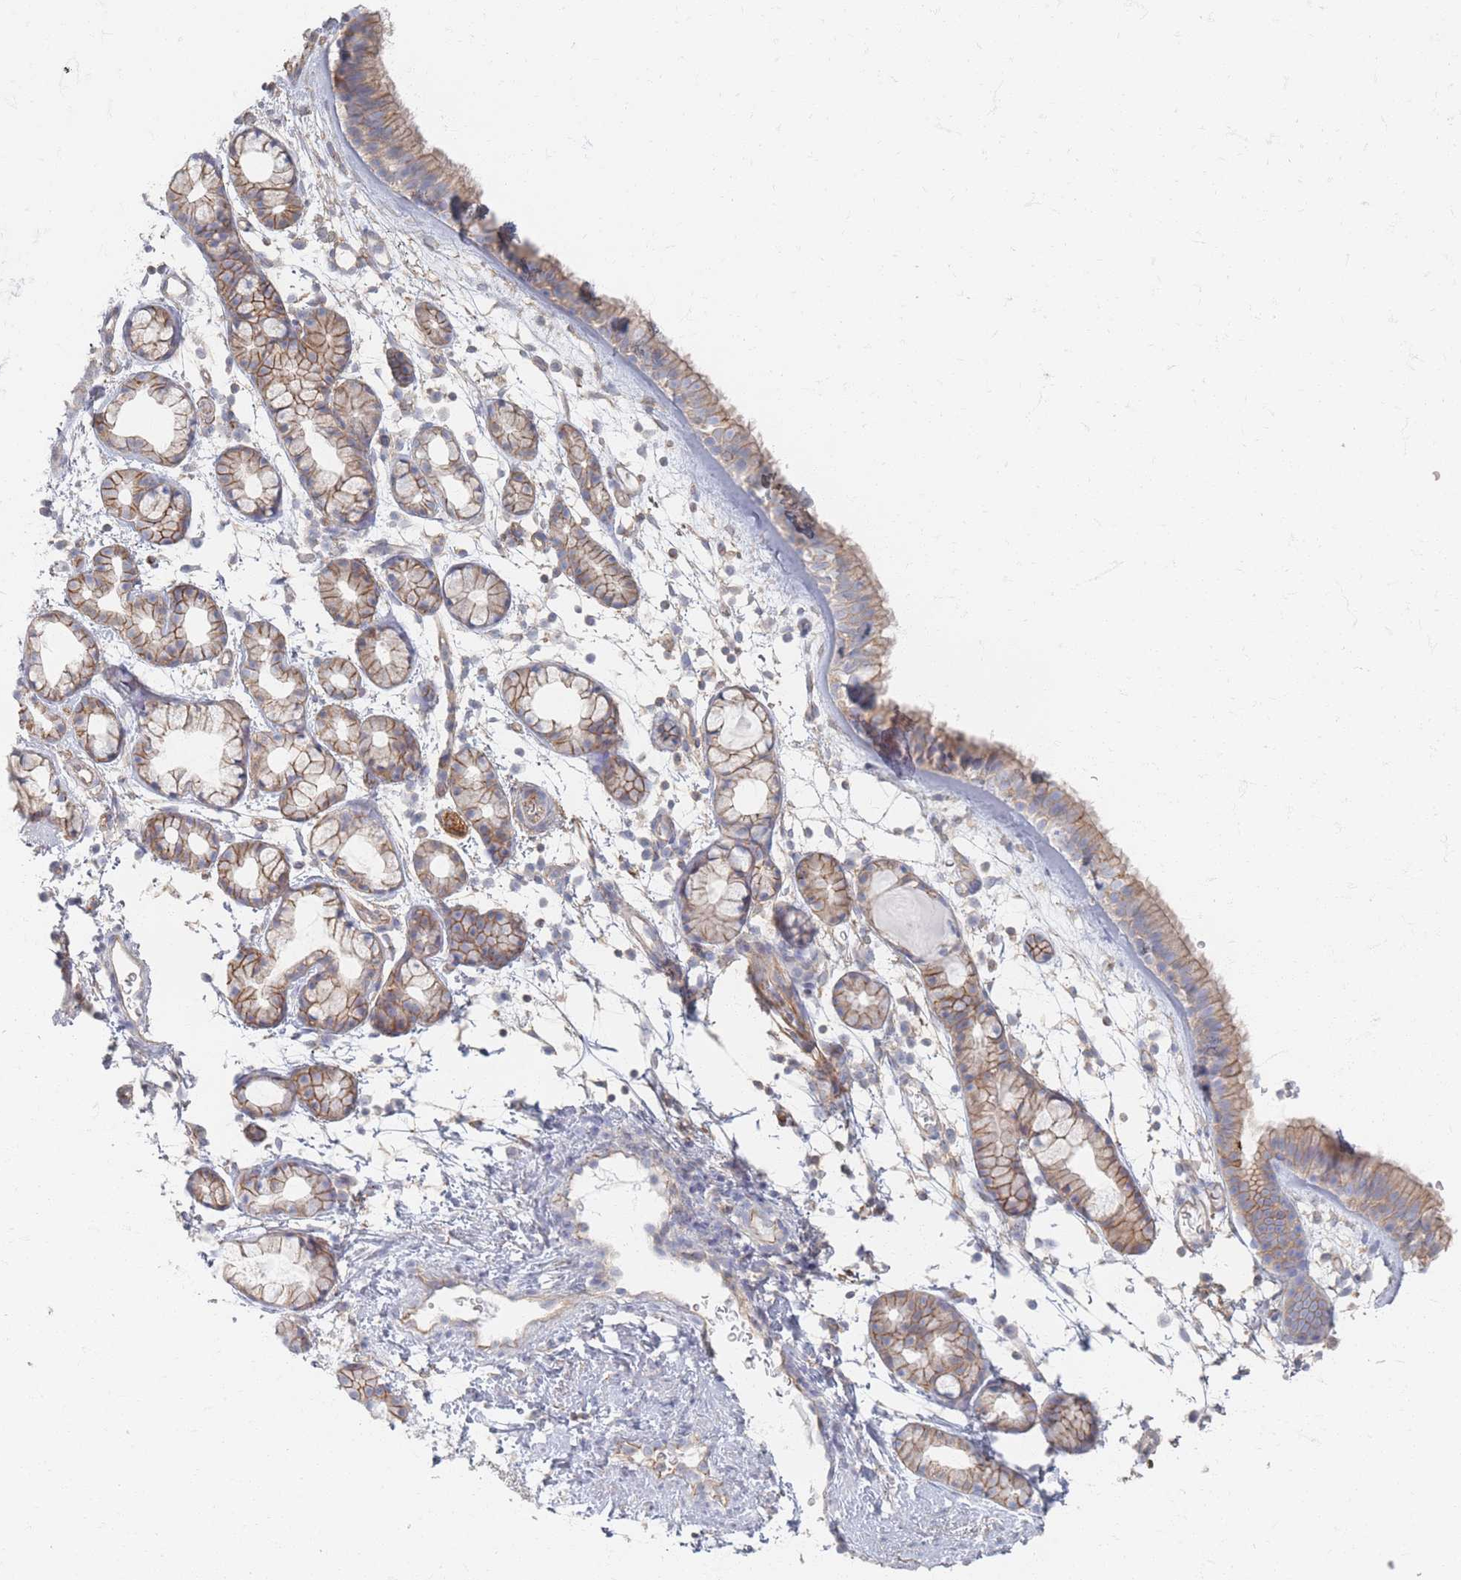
{"staining": {"intensity": "moderate", "quantity": ">75%", "location": "cytoplasmic/membranous"}, "tissue": "nasopharynx", "cell_type": "Respiratory epithelial cells", "image_type": "normal", "snomed": [{"axis": "morphology", "description": "Normal tissue, NOS"}, {"axis": "topography", "description": "Nasopharynx"}], "caption": "Immunohistochemical staining of benign human nasopharynx shows >75% levels of moderate cytoplasmic/membranous protein staining in approximately >75% of respiratory epithelial cells. (DAB IHC with brightfield microscopy, high magnification).", "gene": "GNB1", "patient": {"sex": "female", "age": 81}}